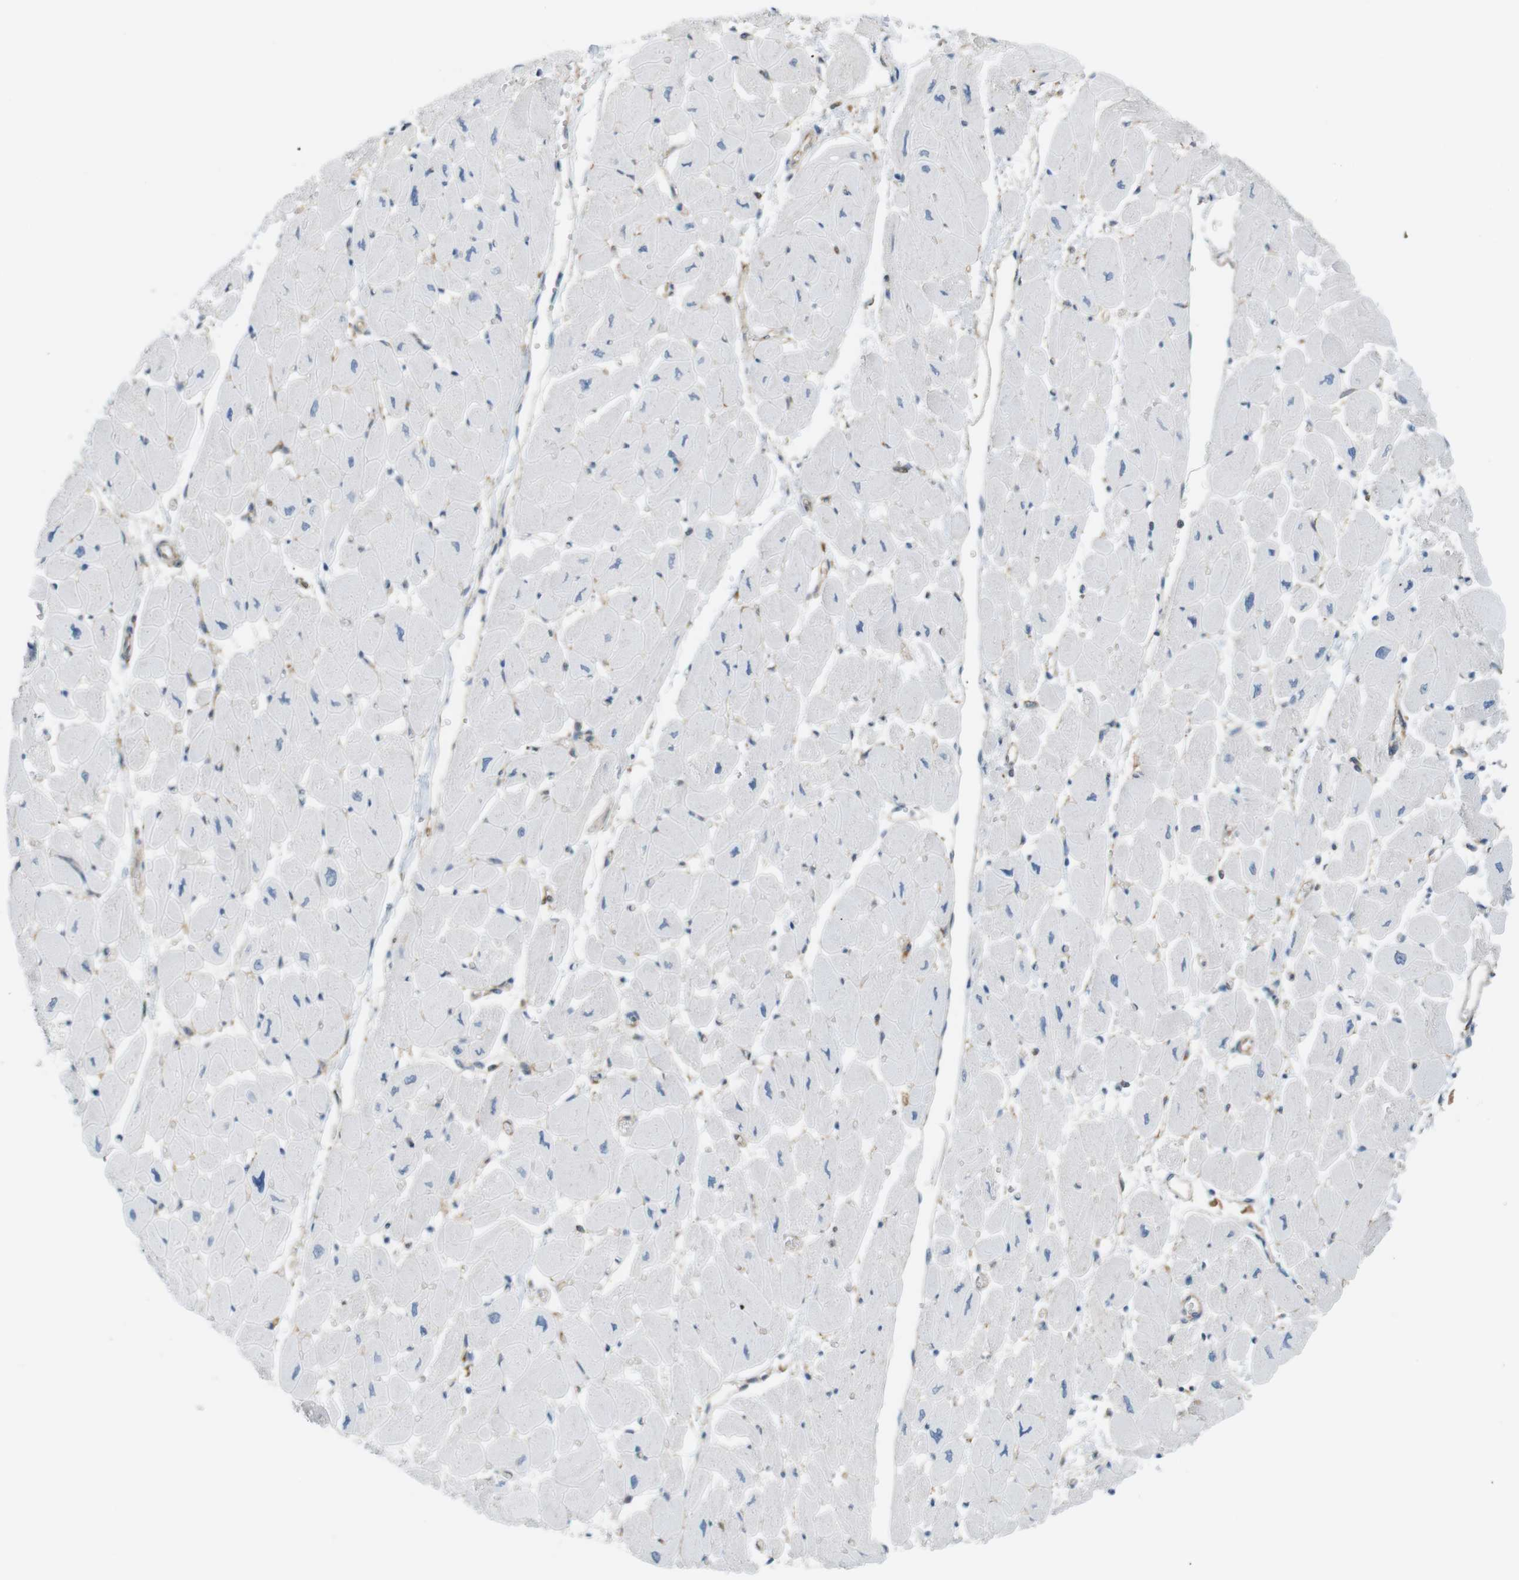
{"staining": {"intensity": "negative", "quantity": "none", "location": "none"}, "tissue": "heart muscle", "cell_type": "Cardiomyocytes", "image_type": "normal", "snomed": [{"axis": "morphology", "description": "Normal tissue, NOS"}, {"axis": "topography", "description": "Heart"}], "caption": "This histopathology image is of unremarkable heart muscle stained with immunohistochemistry to label a protein in brown with the nuclei are counter-stained blue. There is no staining in cardiomyocytes. The staining is performed using DAB brown chromogen with nuclei counter-stained in using hematoxylin.", "gene": "PEPD", "patient": {"sex": "female", "age": 54}}